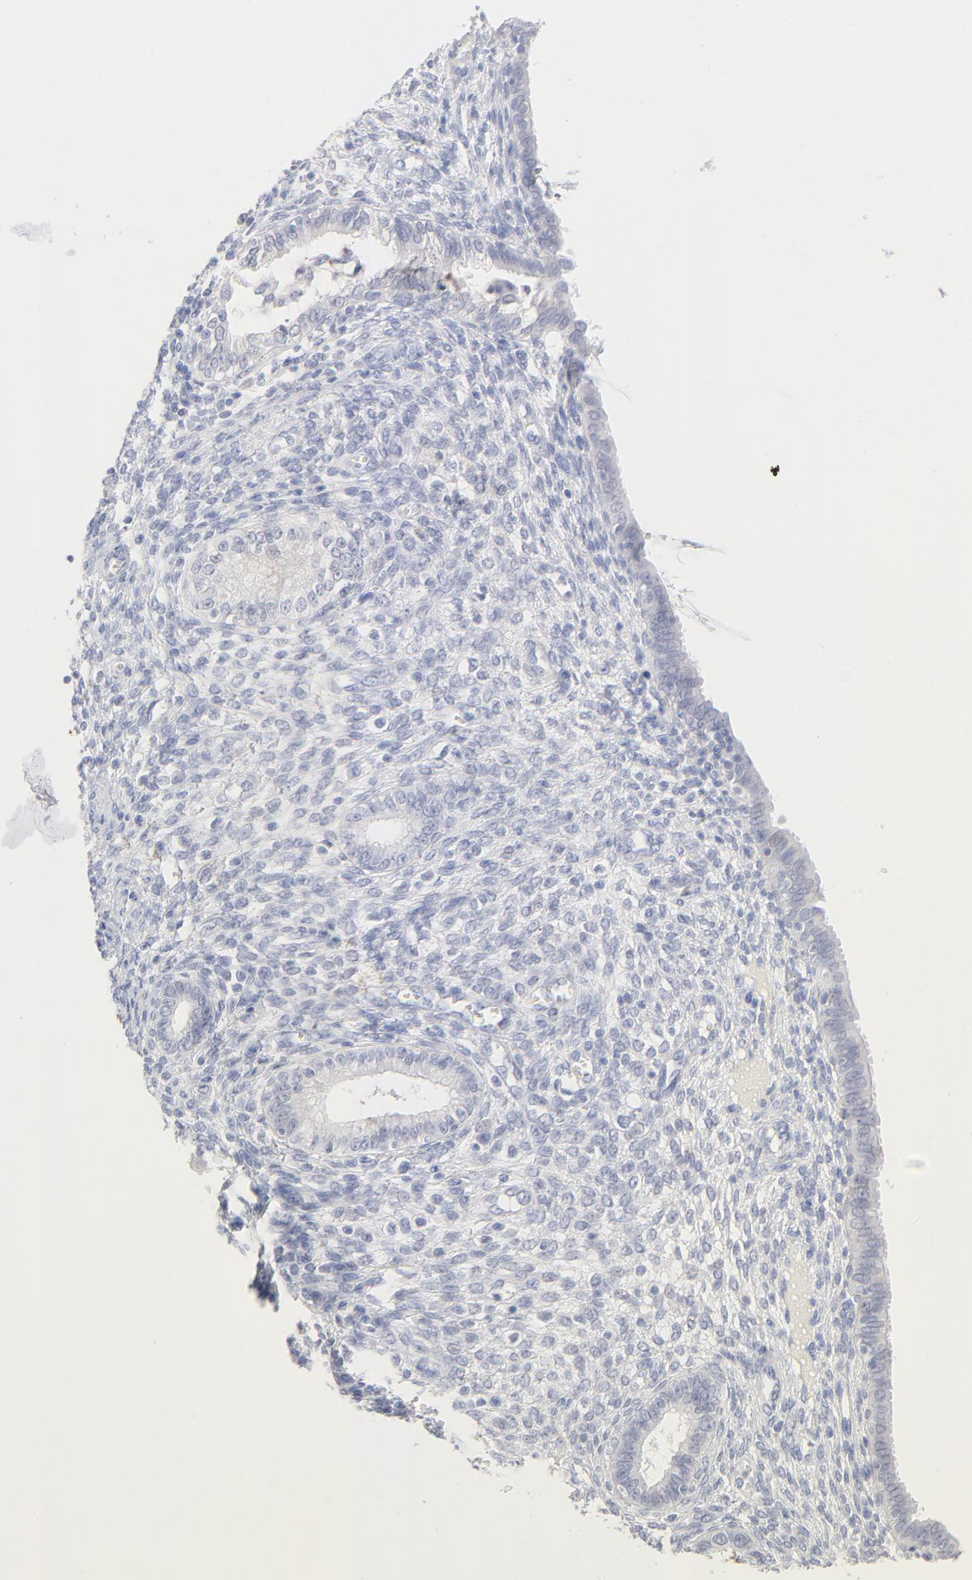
{"staining": {"intensity": "negative", "quantity": "none", "location": "none"}, "tissue": "endometrium", "cell_type": "Cells in endometrial stroma", "image_type": "normal", "snomed": [{"axis": "morphology", "description": "Normal tissue, NOS"}, {"axis": "topography", "description": "Endometrium"}], "caption": "A high-resolution image shows immunohistochemistry (IHC) staining of normal endometrium, which demonstrates no significant expression in cells in endometrial stroma. (DAB (3,3'-diaminobenzidine) IHC with hematoxylin counter stain).", "gene": "ONECUT1", "patient": {"sex": "female", "age": 72}}